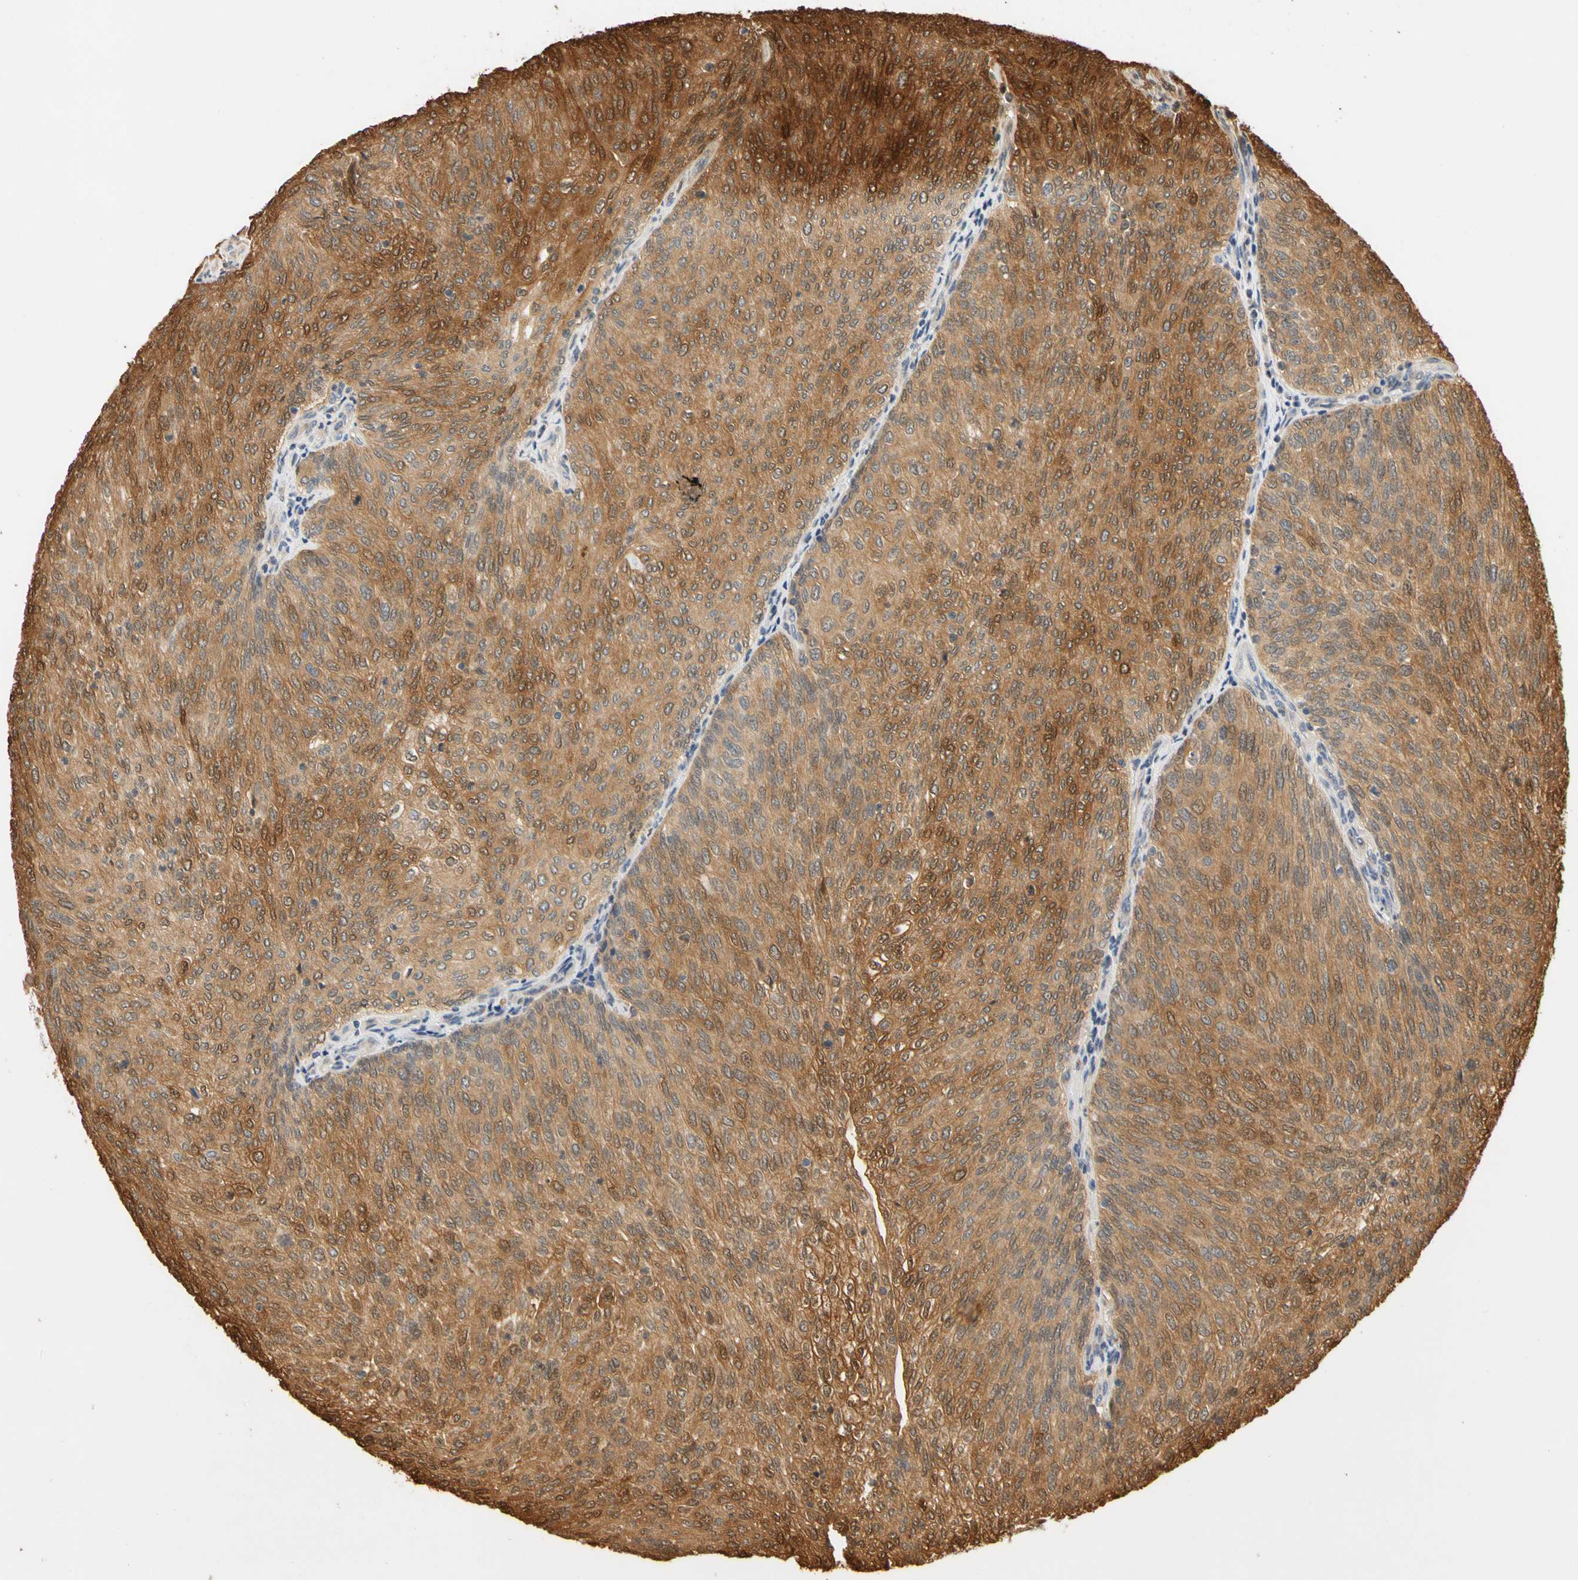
{"staining": {"intensity": "moderate", "quantity": ">75%", "location": "cytoplasmic/membranous"}, "tissue": "urothelial cancer", "cell_type": "Tumor cells", "image_type": "cancer", "snomed": [{"axis": "morphology", "description": "Urothelial carcinoma, Low grade"}, {"axis": "topography", "description": "Urinary bladder"}], "caption": "The histopathology image reveals staining of low-grade urothelial carcinoma, revealing moderate cytoplasmic/membranous protein staining (brown color) within tumor cells.", "gene": "GPSM2", "patient": {"sex": "female", "age": 79}}